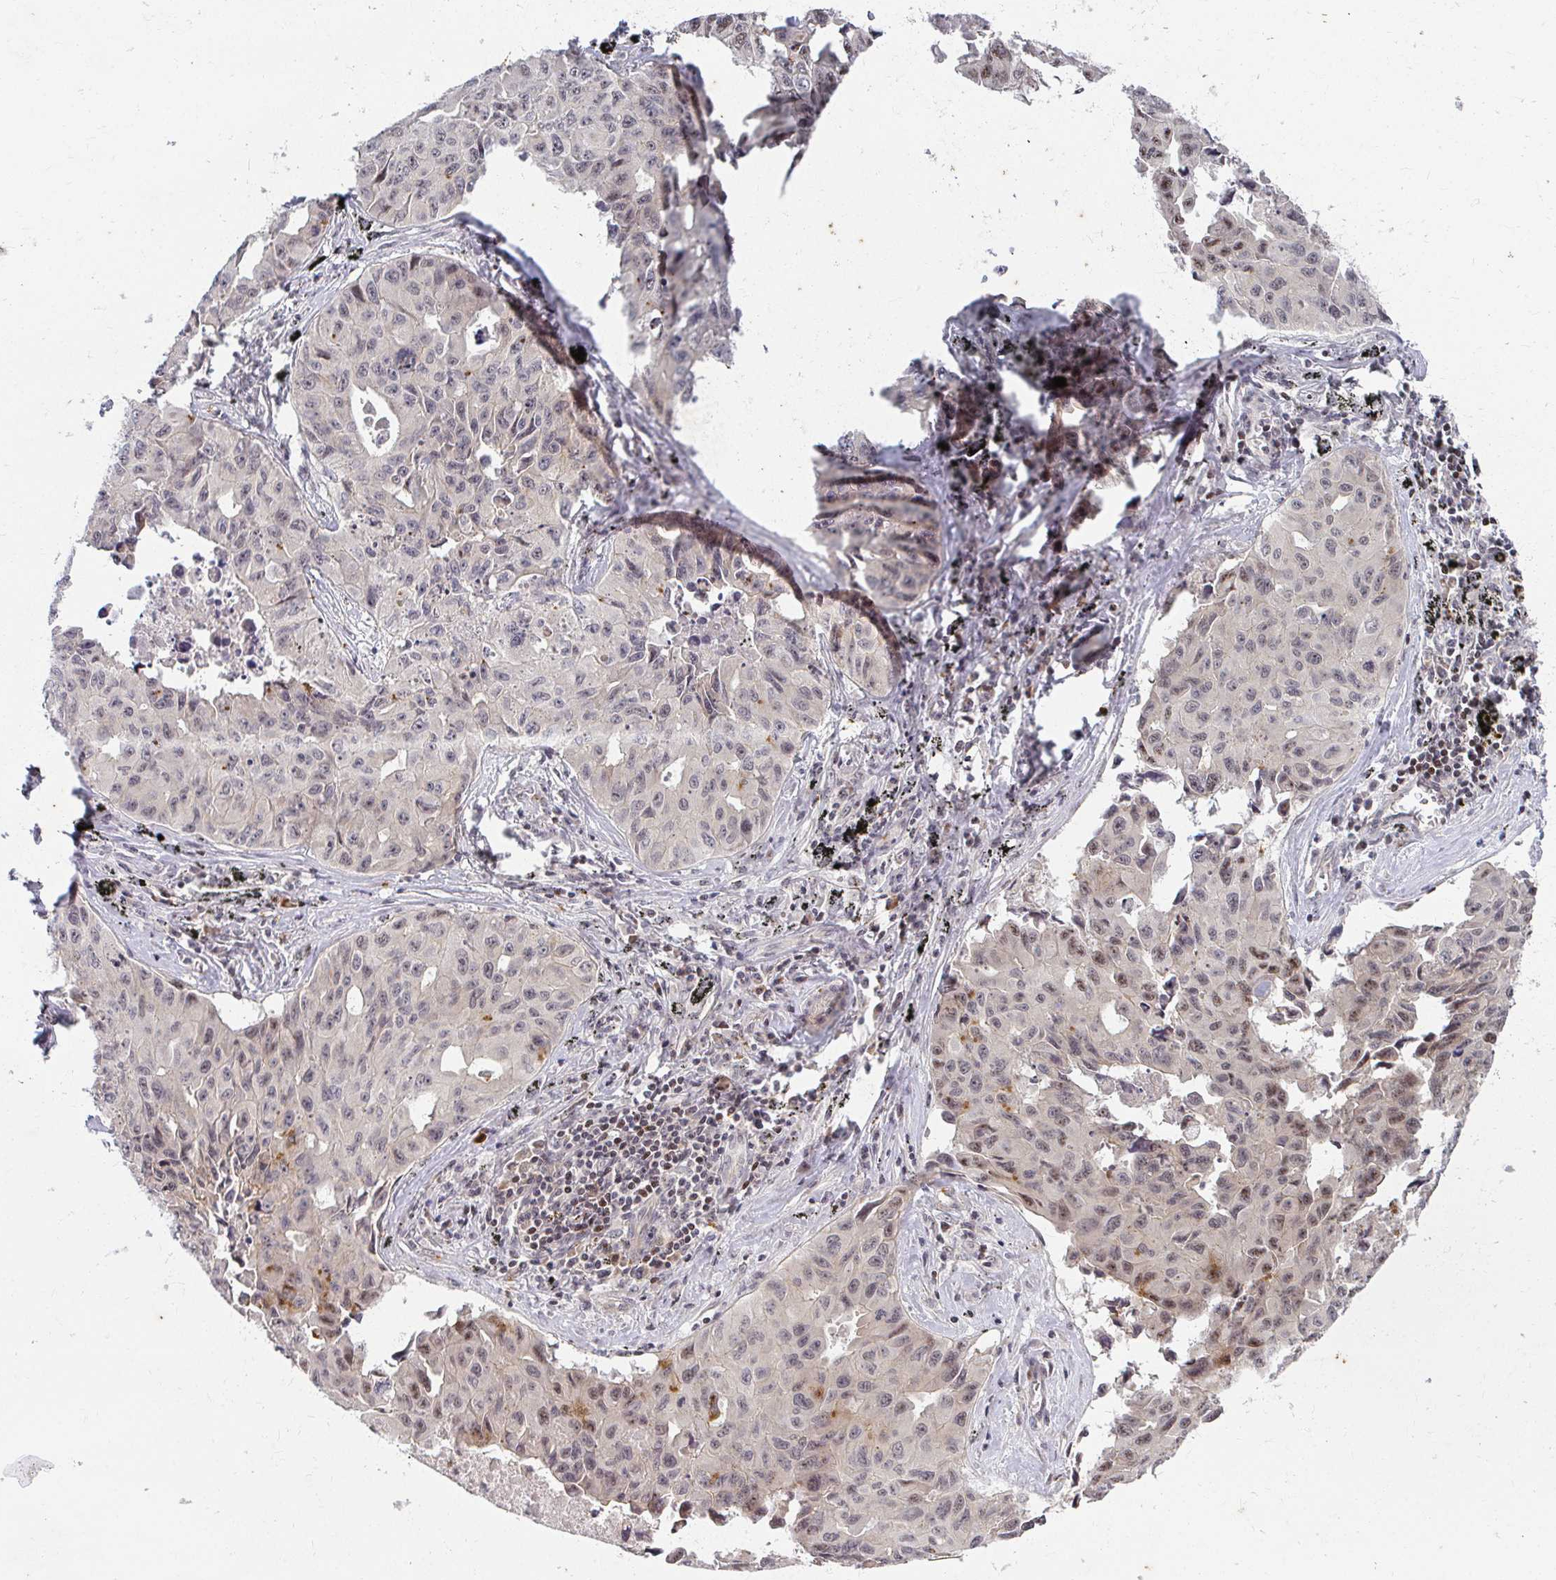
{"staining": {"intensity": "negative", "quantity": "none", "location": "none"}, "tissue": "lung cancer", "cell_type": "Tumor cells", "image_type": "cancer", "snomed": [{"axis": "morphology", "description": "Adenocarcinoma, NOS"}, {"axis": "topography", "description": "Lymph node"}, {"axis": "topography", "description": "Lung"}], "caption": "Immunohistochemical staining of lung cancer reveals no significant staining in tumor cells.", "gene": "ANK3", "patient": {"sex": "male", "age": 64}}